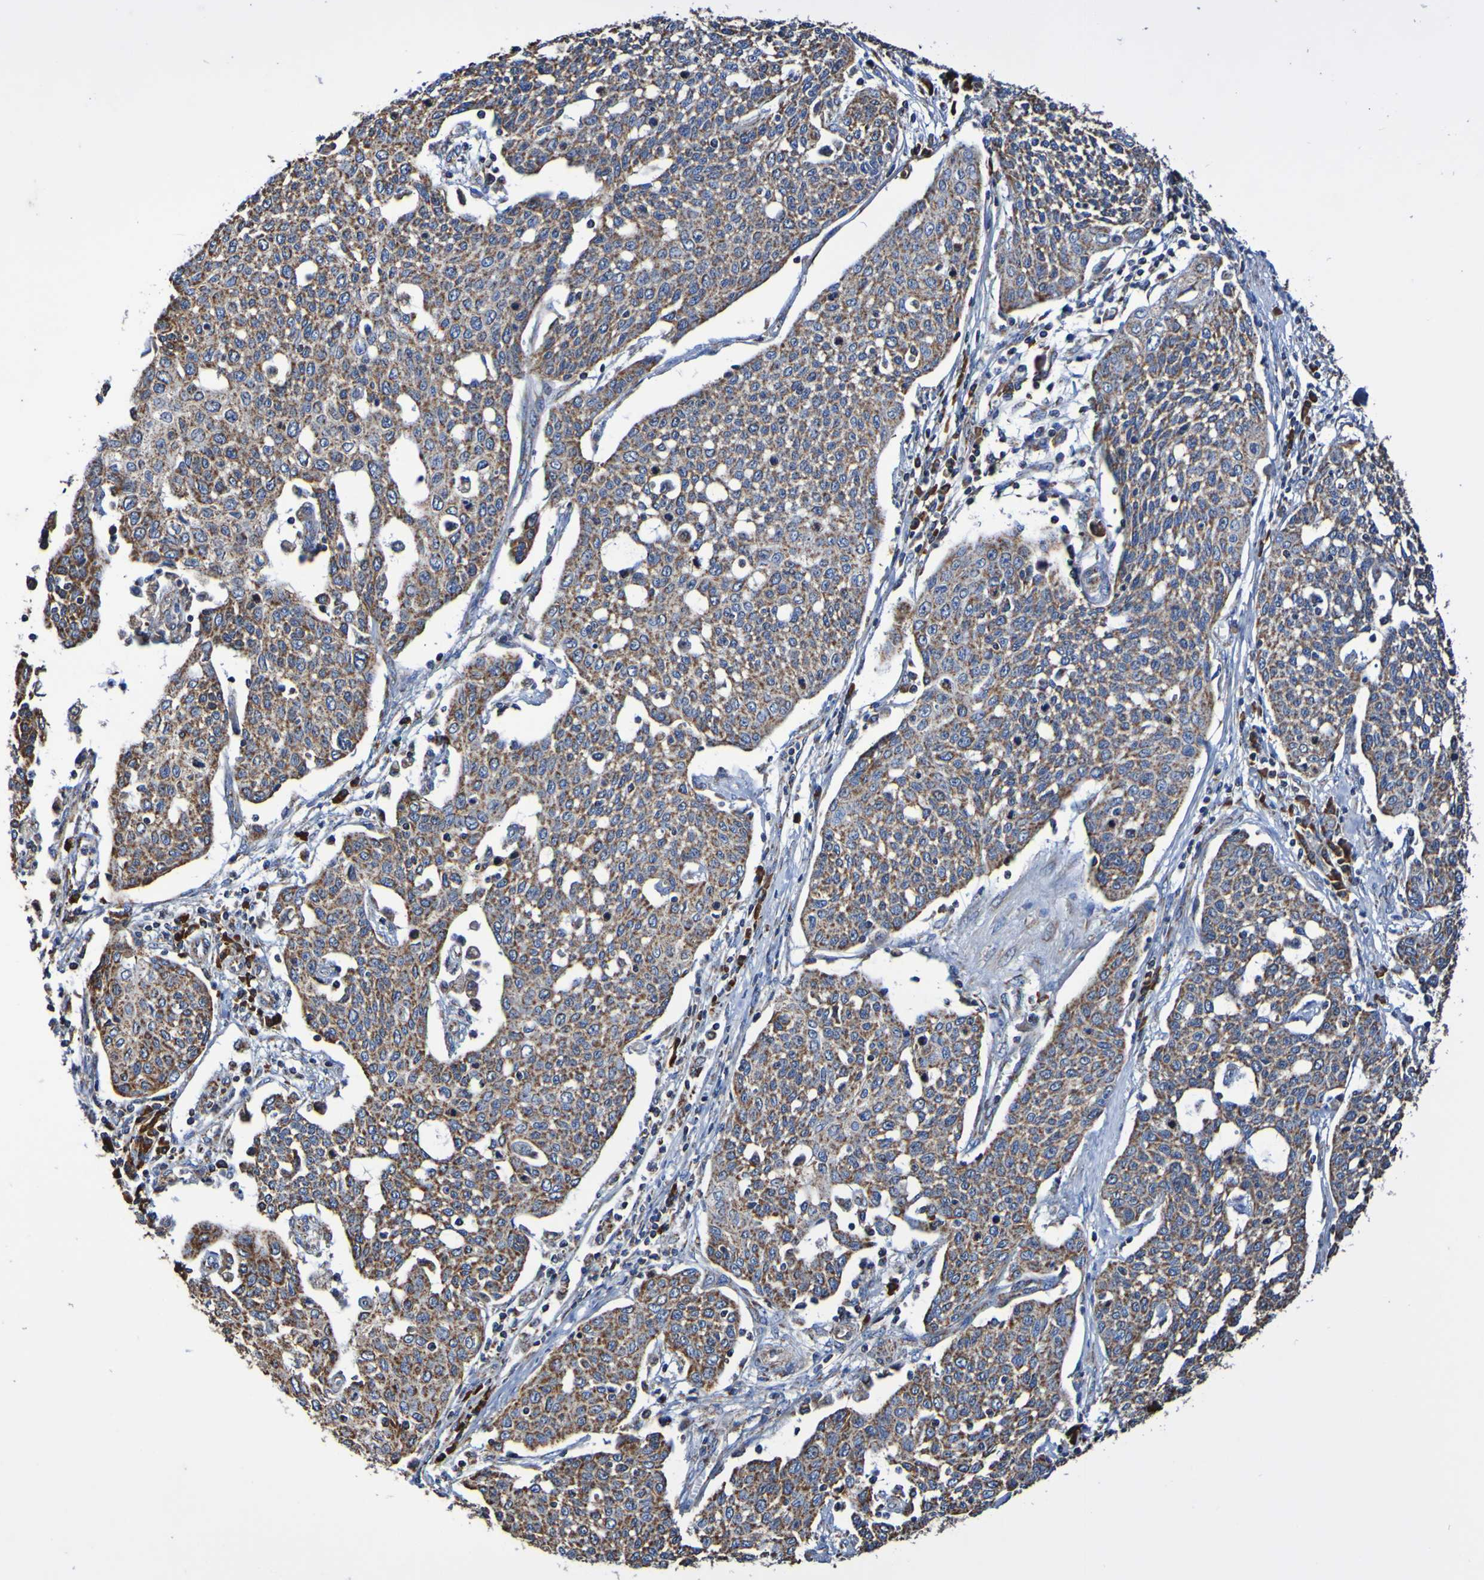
{"staining": {"intensity": "moderate", "quantity": ">75%", "location": "cytoplasmic/membranous"}, "tissue": "cervical cancer", "cell_type": "Tumor cells", "image_type": "cancer", "snomed": [{"axis": "morphology", "description": "Squamous cell carcinoma, NOS"}, {"axis": "topography", "description": "Cervix"}], "caption": "Immunohistochemistry (IHC) (DAB (3,3'-diaminobenzidine)) staining of cervical cancer (squamous cell carcinoma) exhibits moderate cytoplasmic/membranous protein staining in about >75% of tumor cells. The staining is performed using DAB (3,3'-diaminobenzidine) brown chromogen to label protein expression. The nuclei are counter-stained blue using hematoxylin.", "gene": "IL18R1", "patient": {"sex": "female", "age": 34}}